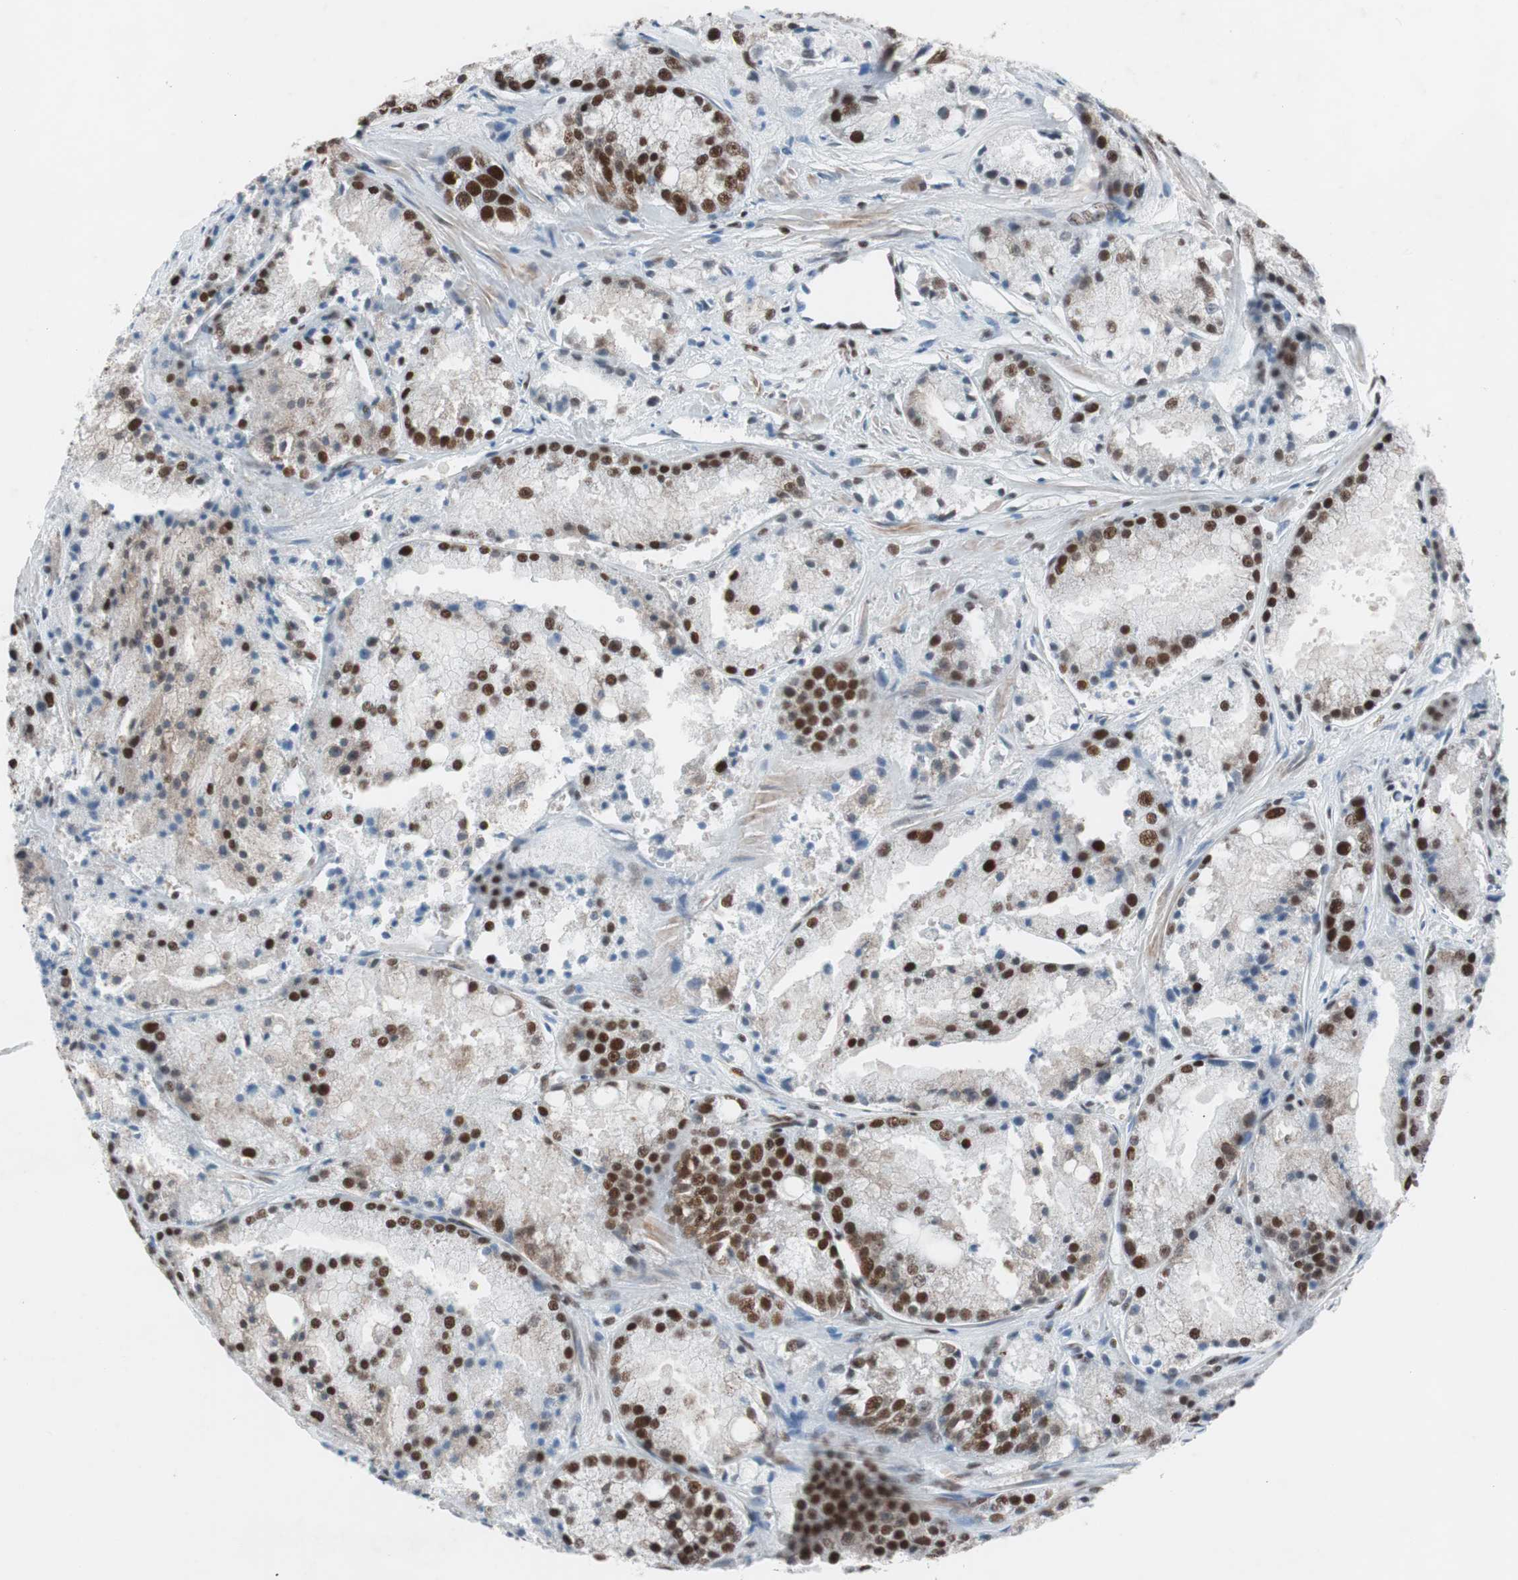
{"staining": {"intensity": "strong", "quantity": ">75%", "location": "nuclear"}, "tissue": "prostate cancer", "cell_type": "Tumor cells", "image_type": "cancer", "snomed": [{"axis": "morphology", "description": "Adenocarcinoma, Low grade"}, {"axis": "topography", "description": "Prostate"}], "caption": "Immunohistochemistry micrograph of adenocarcinoma (low-grade) (prostate) stained for a protein (brown), which shows high levels of strong nuclear expression in approximately >75% of tumor cells.", "gene": "ARID1A", "patient": {"sex": "male", "age": 64}}